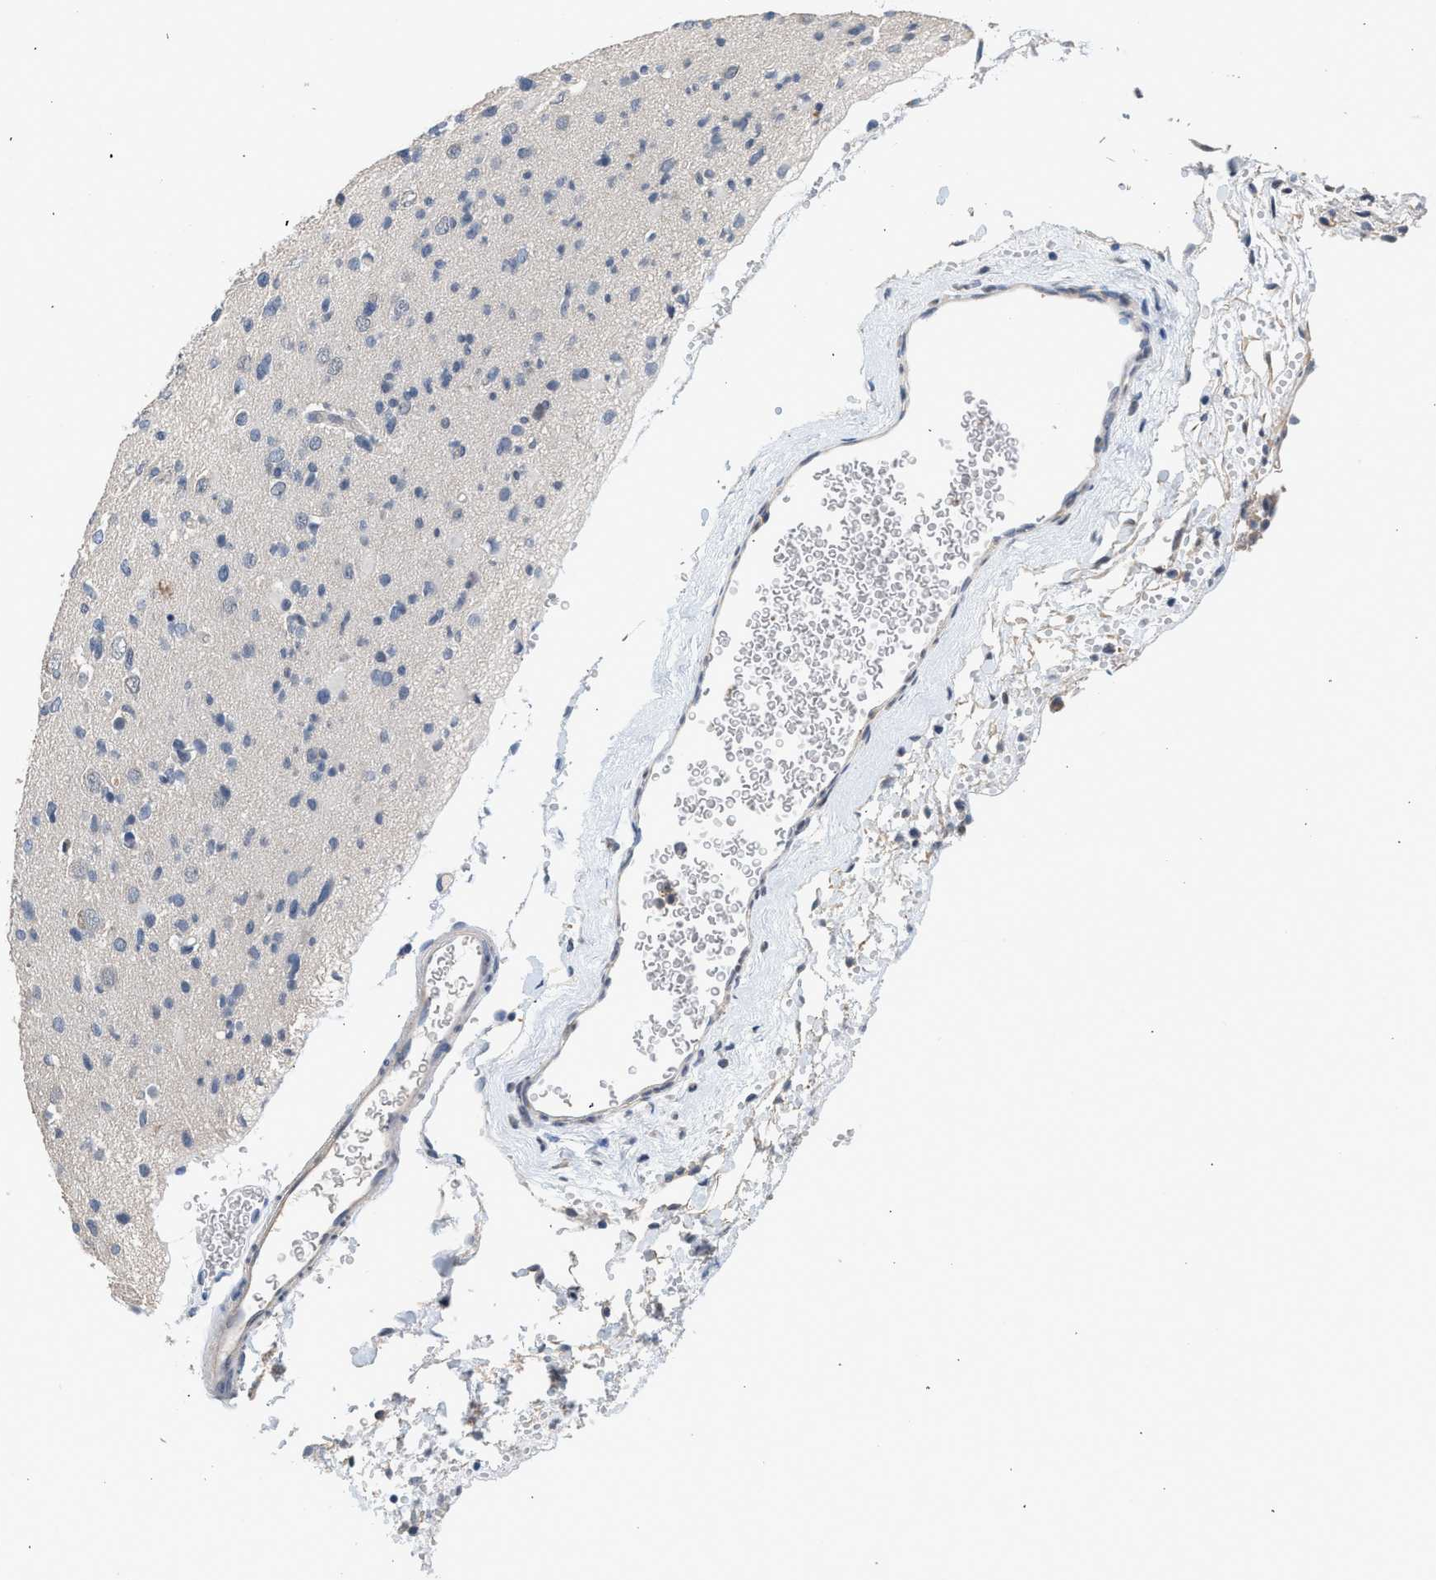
{"staining": {"intensity": "negative", "quantity": "none", "location": "none"}, "tissue": "glioma", "cell_type": "Tumor cells", "image_type": "cancer", "snomed": [{"axis": "morphology", "description": "Glioma, malignant, Low grade"}, {"axis": "topography", "description": "Brain"}], "caption": "This is a histopathology image of IHC staining of low-grade glioma (malignant), which shows no positivity in tumor cells.", "gene": "CSF3R", "patient": {"sex": "female", "age": 22}}